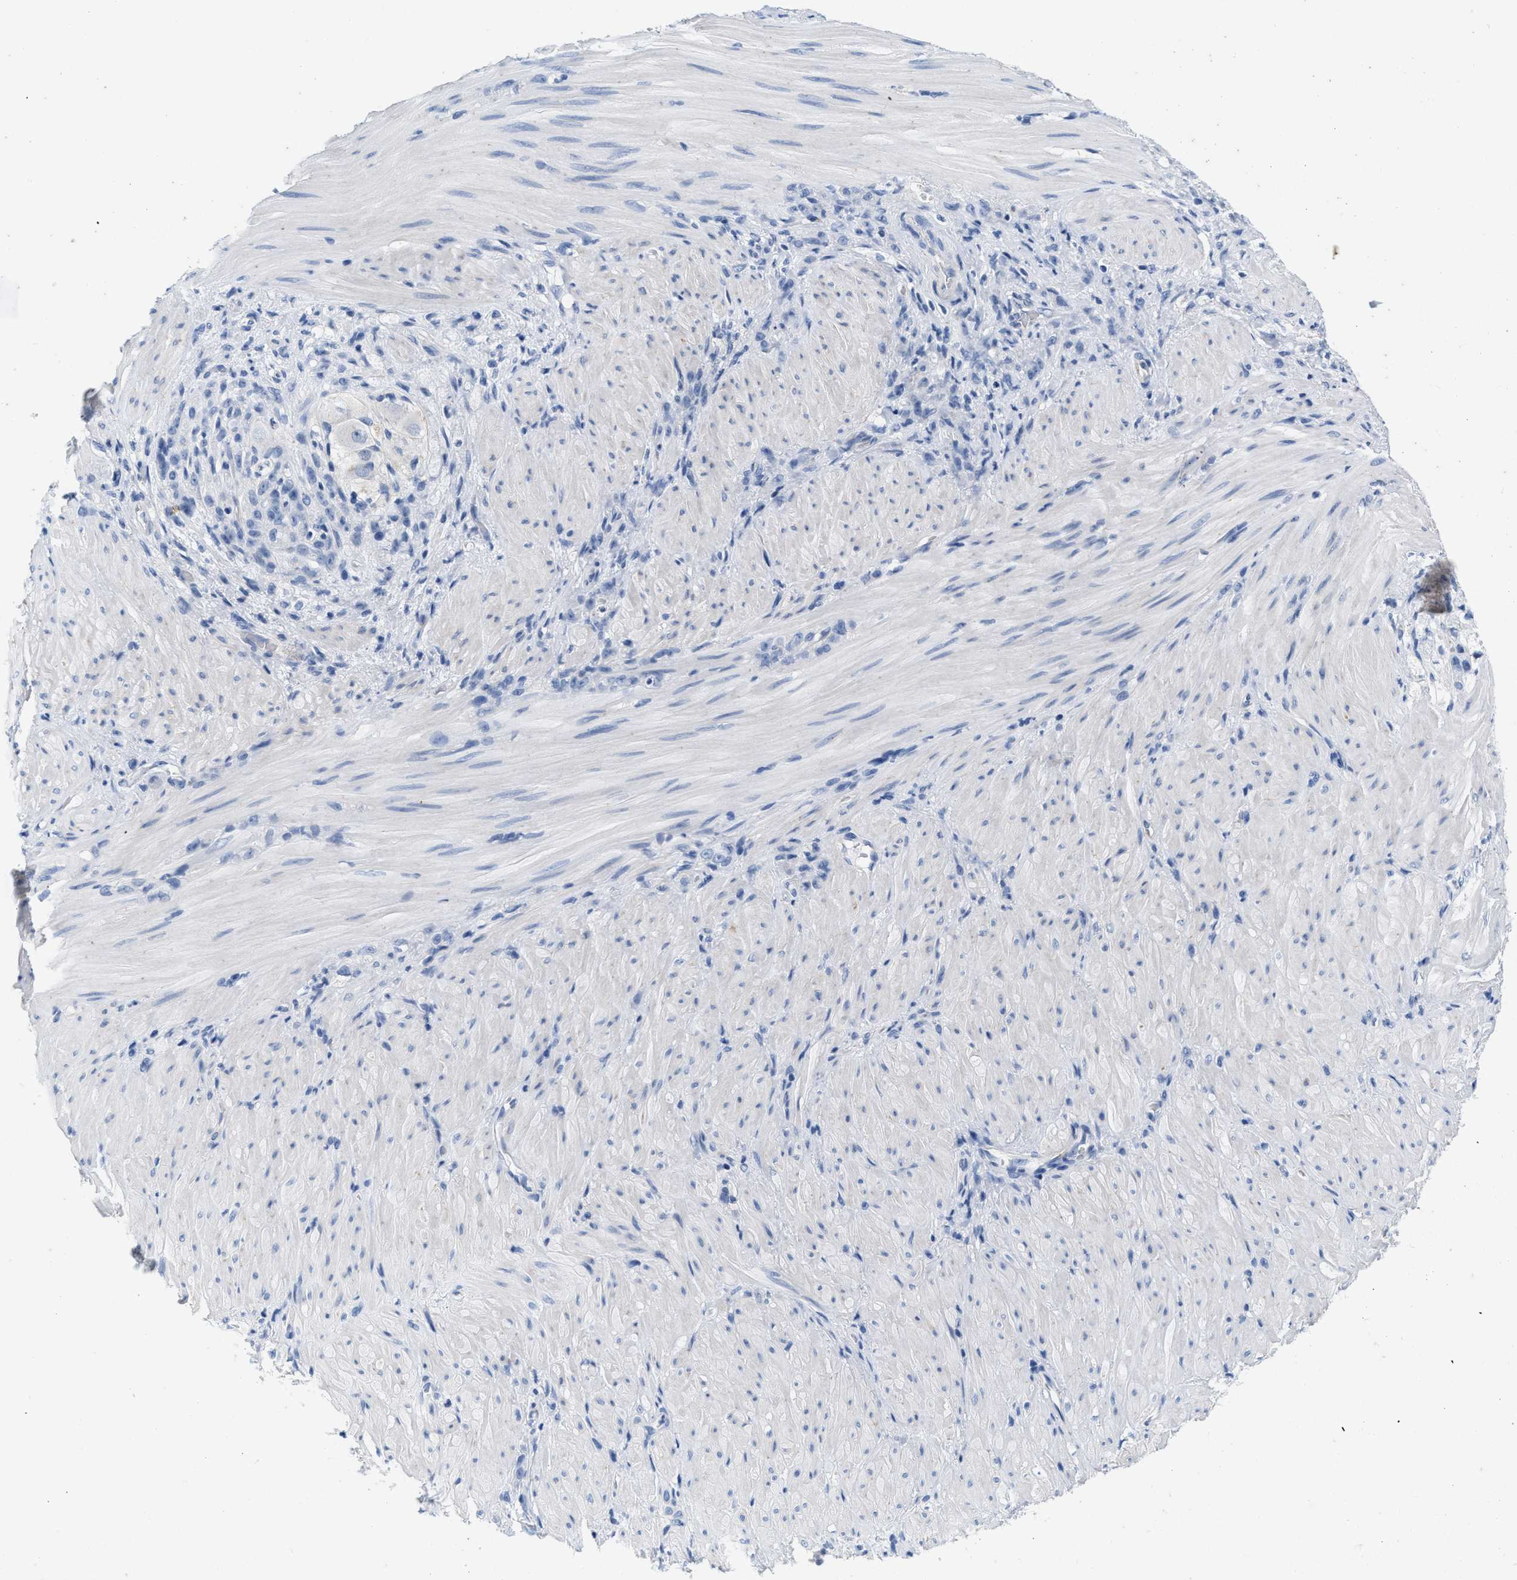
{"staining": {"intensity": "negative", "quantity": "none", "location": "none"}, "tissue": "stomach cancer", "cell_type": "Tumor cells", "image_type": "cancer", "snomed": [{"axis": "morphology", "description": "Normal tissue, NOS"}, {"axis": "morphology", "description": "Adenocarcinoma, NOS"}, {"axis": "topography", "description": "Stomach"}], "caption": "Human stomach cancer stained for a protein using immunohistochemistry (IHC) exhibits no expression in tumor cells.", "gene": "ABCB11", "patient": {"sex": "male", "age": 82}}